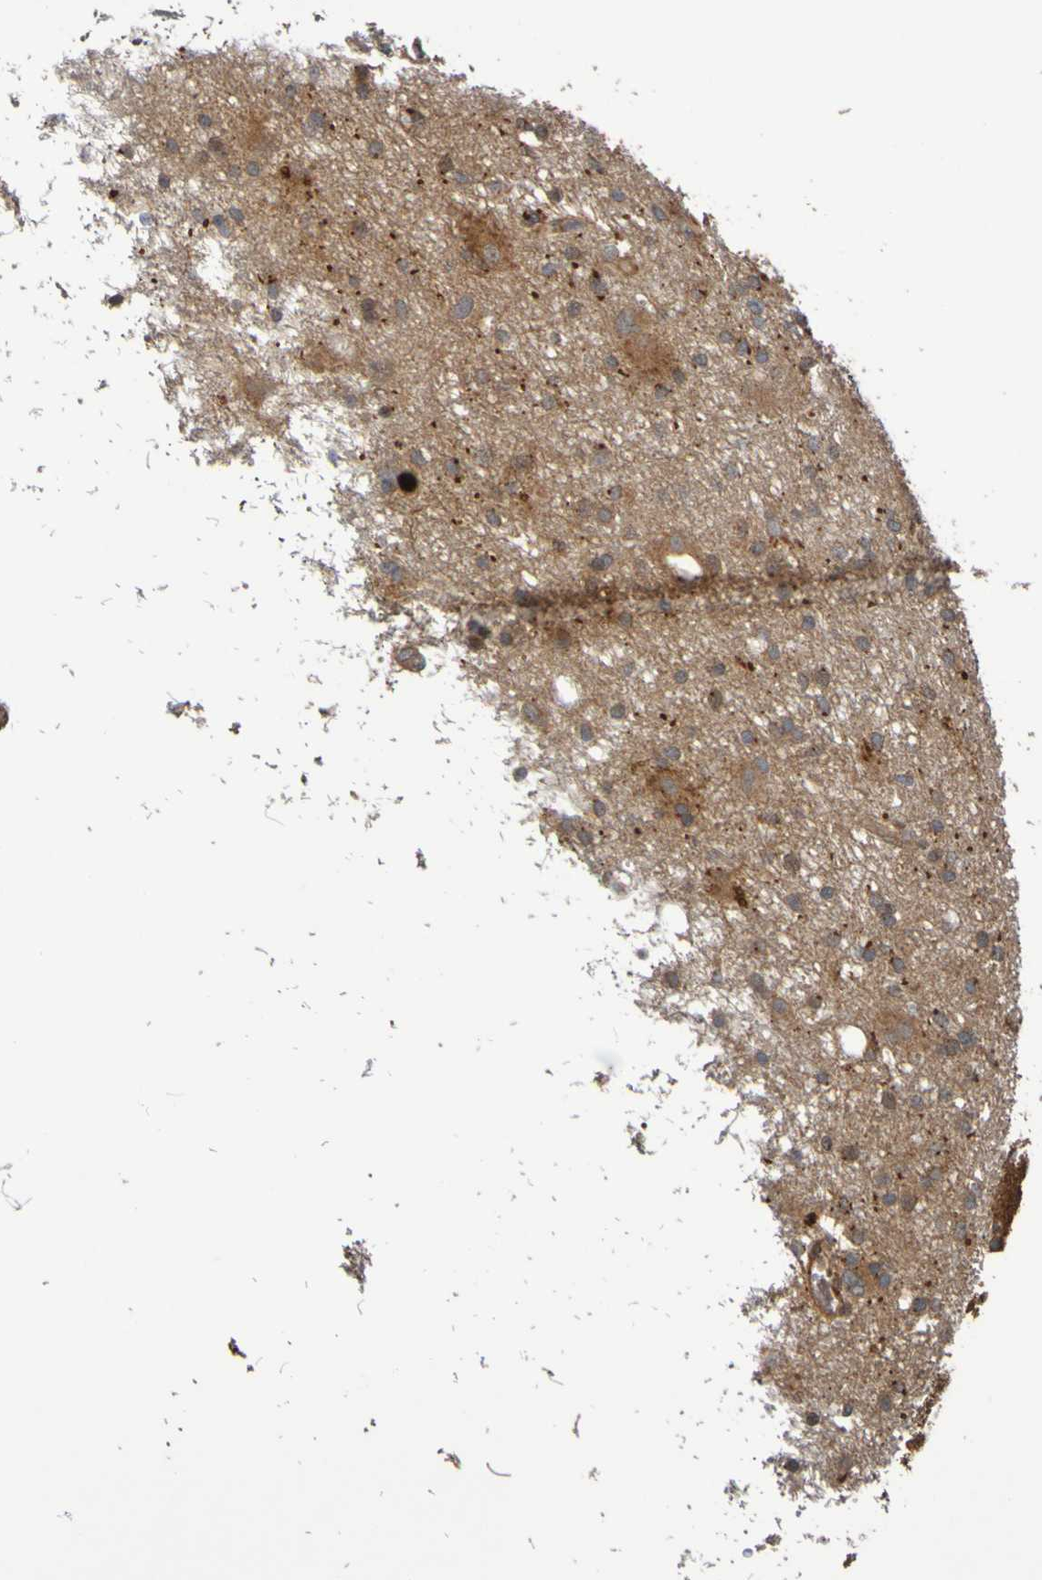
{"staining": {"intensity": "moderate", "quantity": "25%-75%", "location": "cytoplasmic/membranous"}, "tissue": "glioma", "cell_type": "Tumor cells", "image_type": "cancer", "snomed": [{"axis": "morphology", "description": "Glioma, malignant, High grade"}, {"axis": "topography", "description": "Brain"}], "caption": "Tumor cells demonstrate medium levels of moderate cytoplasmic/membranous expression in approximately 25%-75% of cells in malignant glioma (high-grade).", "gene": "UCN", "patient": {"sex": "female", "age": 59}}